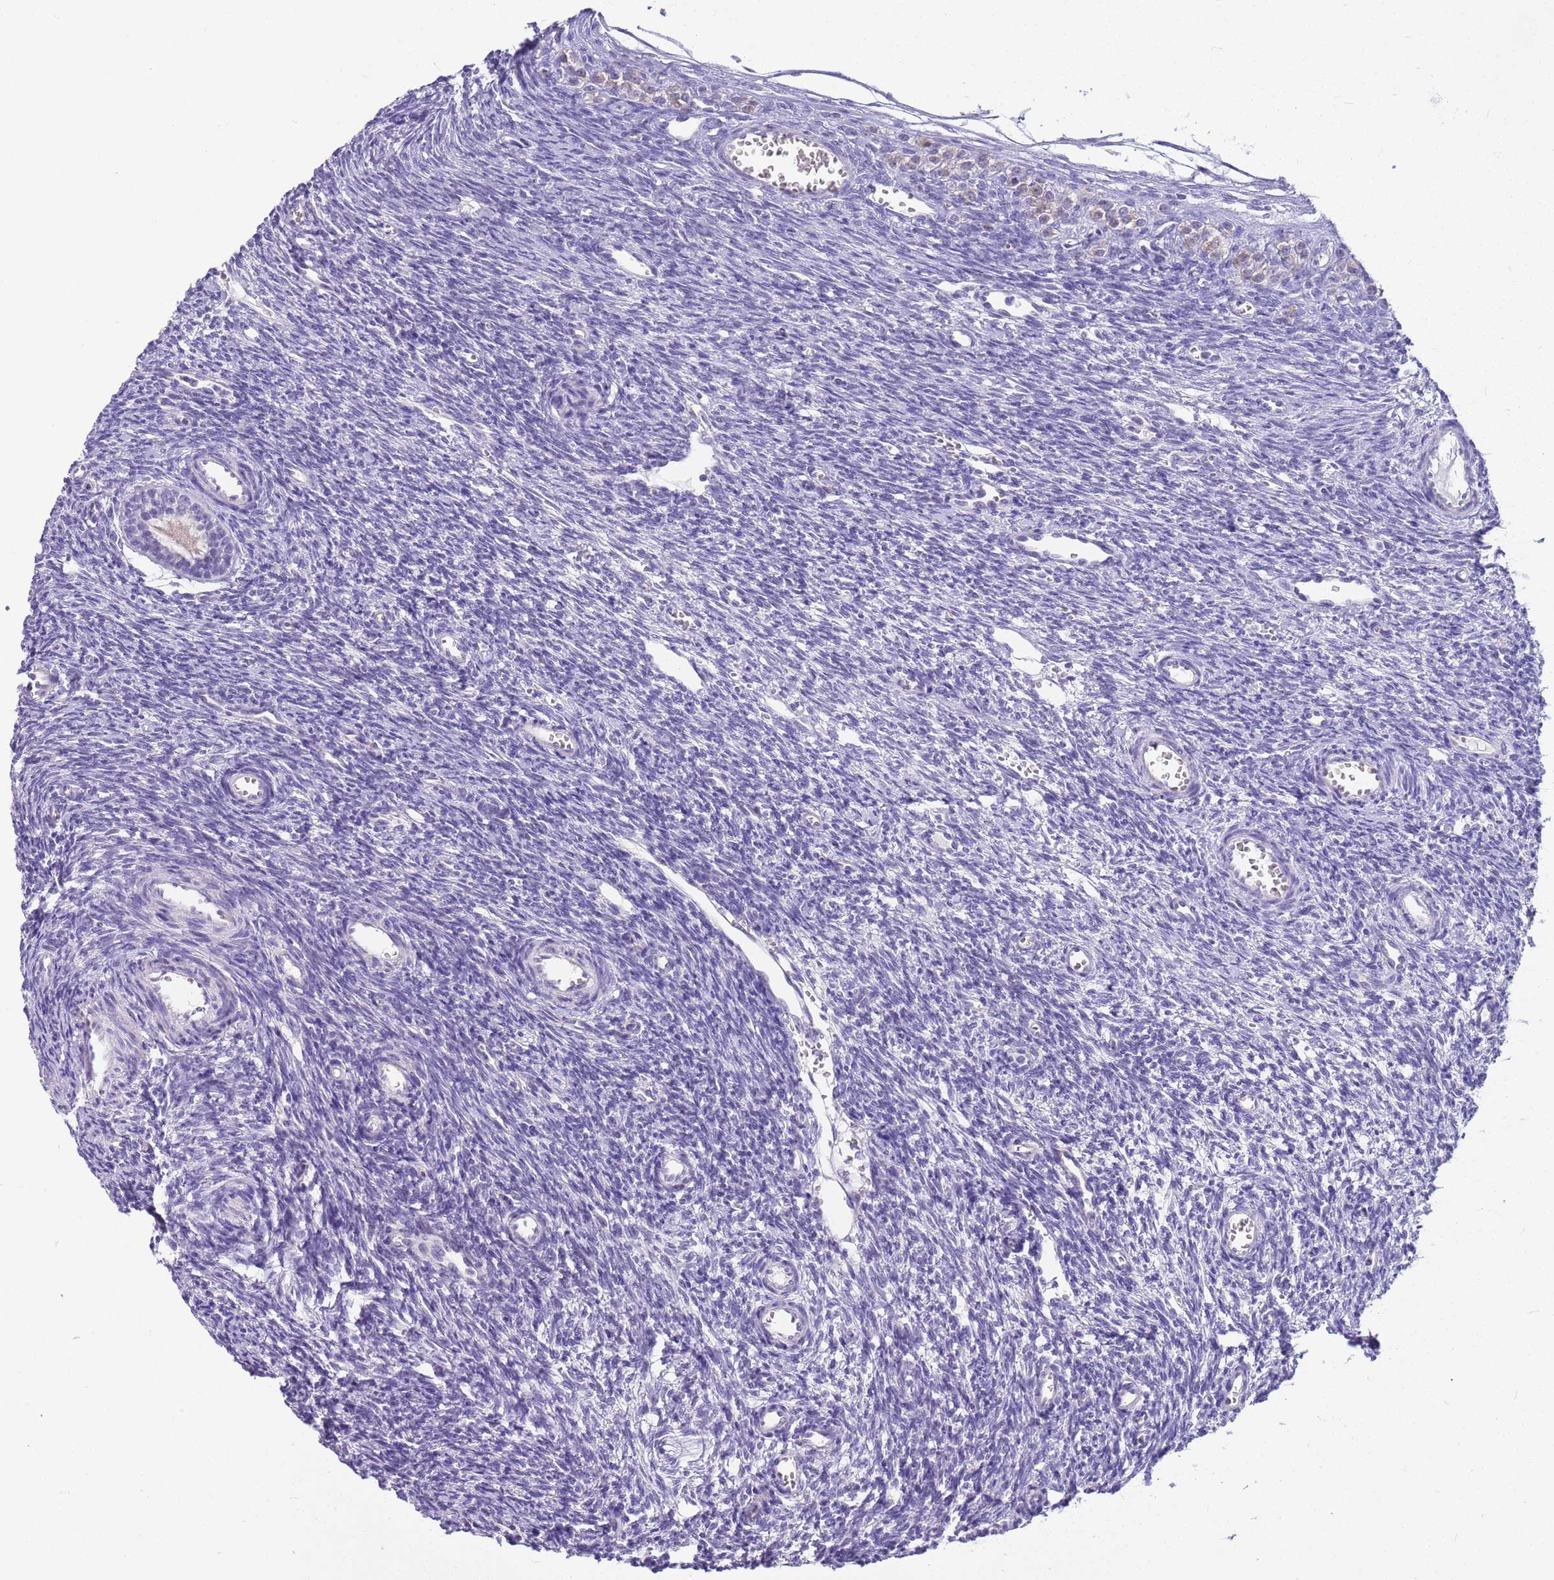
{"staining": {"intensity": "negative", "quantity": "none", "location": "none"}, "tissue": "ovary", "cell_type": "Ovarian stroma cells", "image_type": "normal", "snomed": [{"axis": "morphology", "description": "Normal tissue, NOS"}, {"axis": "topography", "description": "Ovary"}], "caption": "This is an IHC histopathology image of unremarkable human ovary. There is no expression in ovarian stroma cells.", "gene": "BRMS1L", "patient": {"sex": "female", "age": 39}}